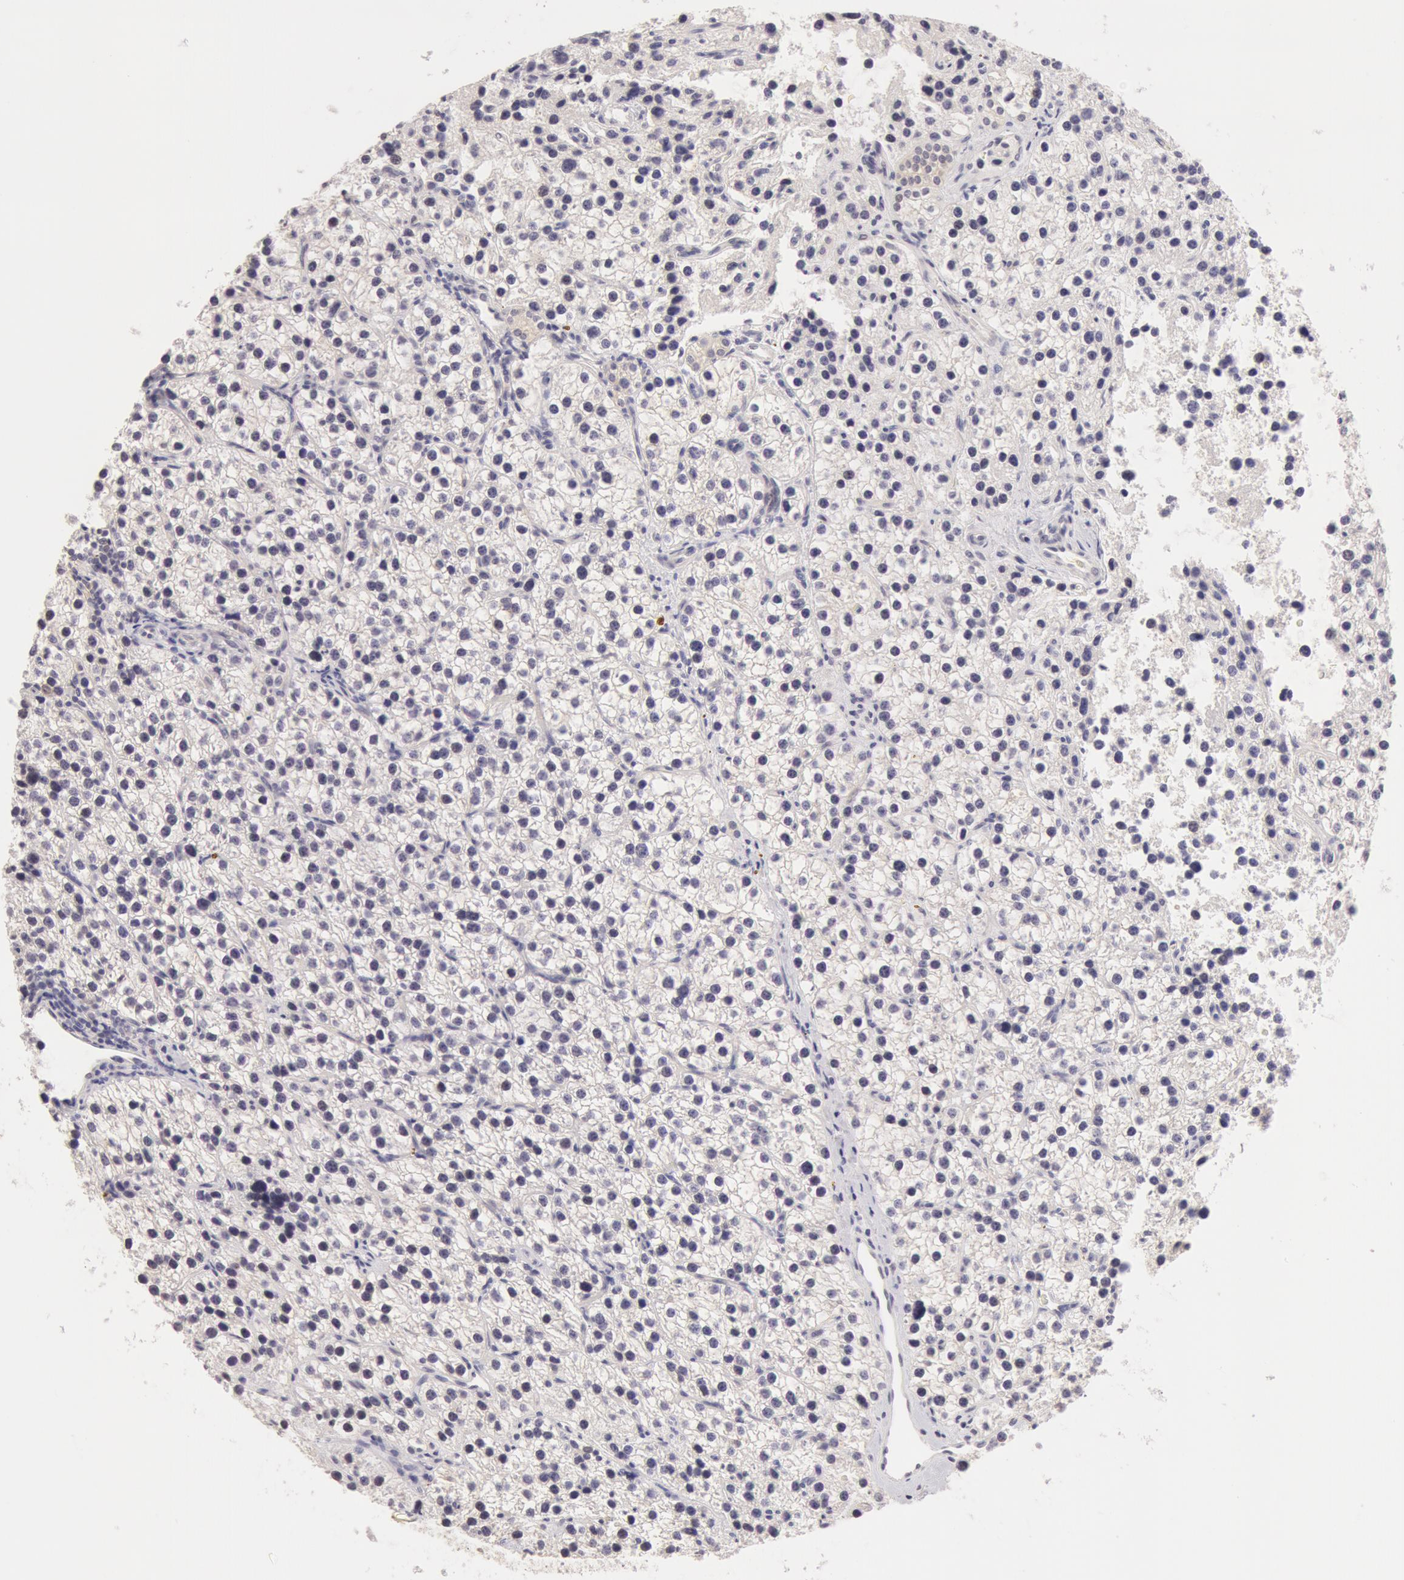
{"staining": {"intensity": "negative", "quantity": "none", "location": "none"}, "tissue": "parathyroid gland", "cell_type": "Glandular cells", "image_type": "normal", "snomed": [{"axis": "morphology", "description": "Normal tissue, NOS"}, {"axis": "topography", "description": "Parathyroid gland"}], "caption": "Immunohistochemical staining of benign parathyroid gland demonstrates no significant positivity in glandular cells.", "gene": "ZNF597", "patient": {"sex": "female", "age": 54}}